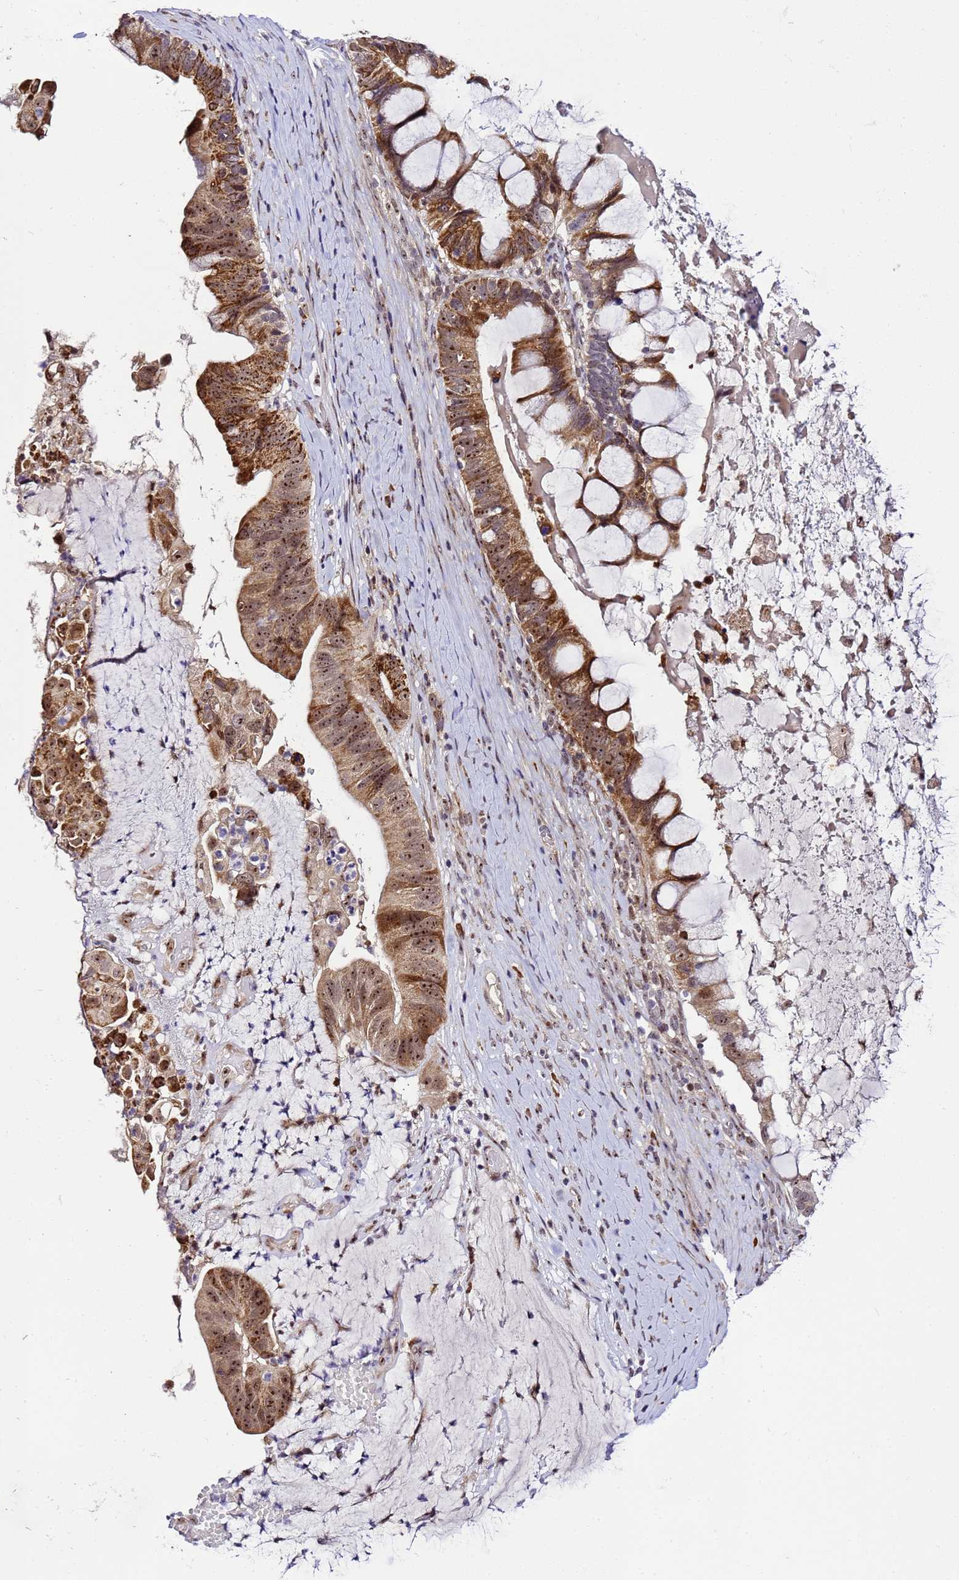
{"staining": {"intensity": "strong", "quantity": ">75%", "location": "cytoplasmic/membranous,nuclear"}, "tissue": "ovarian cancer", "cell_type": "Tumor cells", "image_type": "cancer", "snomed": [{"axis": "morphology", "description": "Cystadenocarcinoma, mucinous, NOS"}, {"axis": "topography", "description": "Ovary"}], "caption": "A photomicrograph of human mucinous cystadenocarcinoma (ovarian) stained for a protein displays strong cytoplasmic/membranous and nuclear brown staining in tumor cells.", "gene": "SLX4IP", "patient": {"sex": "female", "age": 61}}